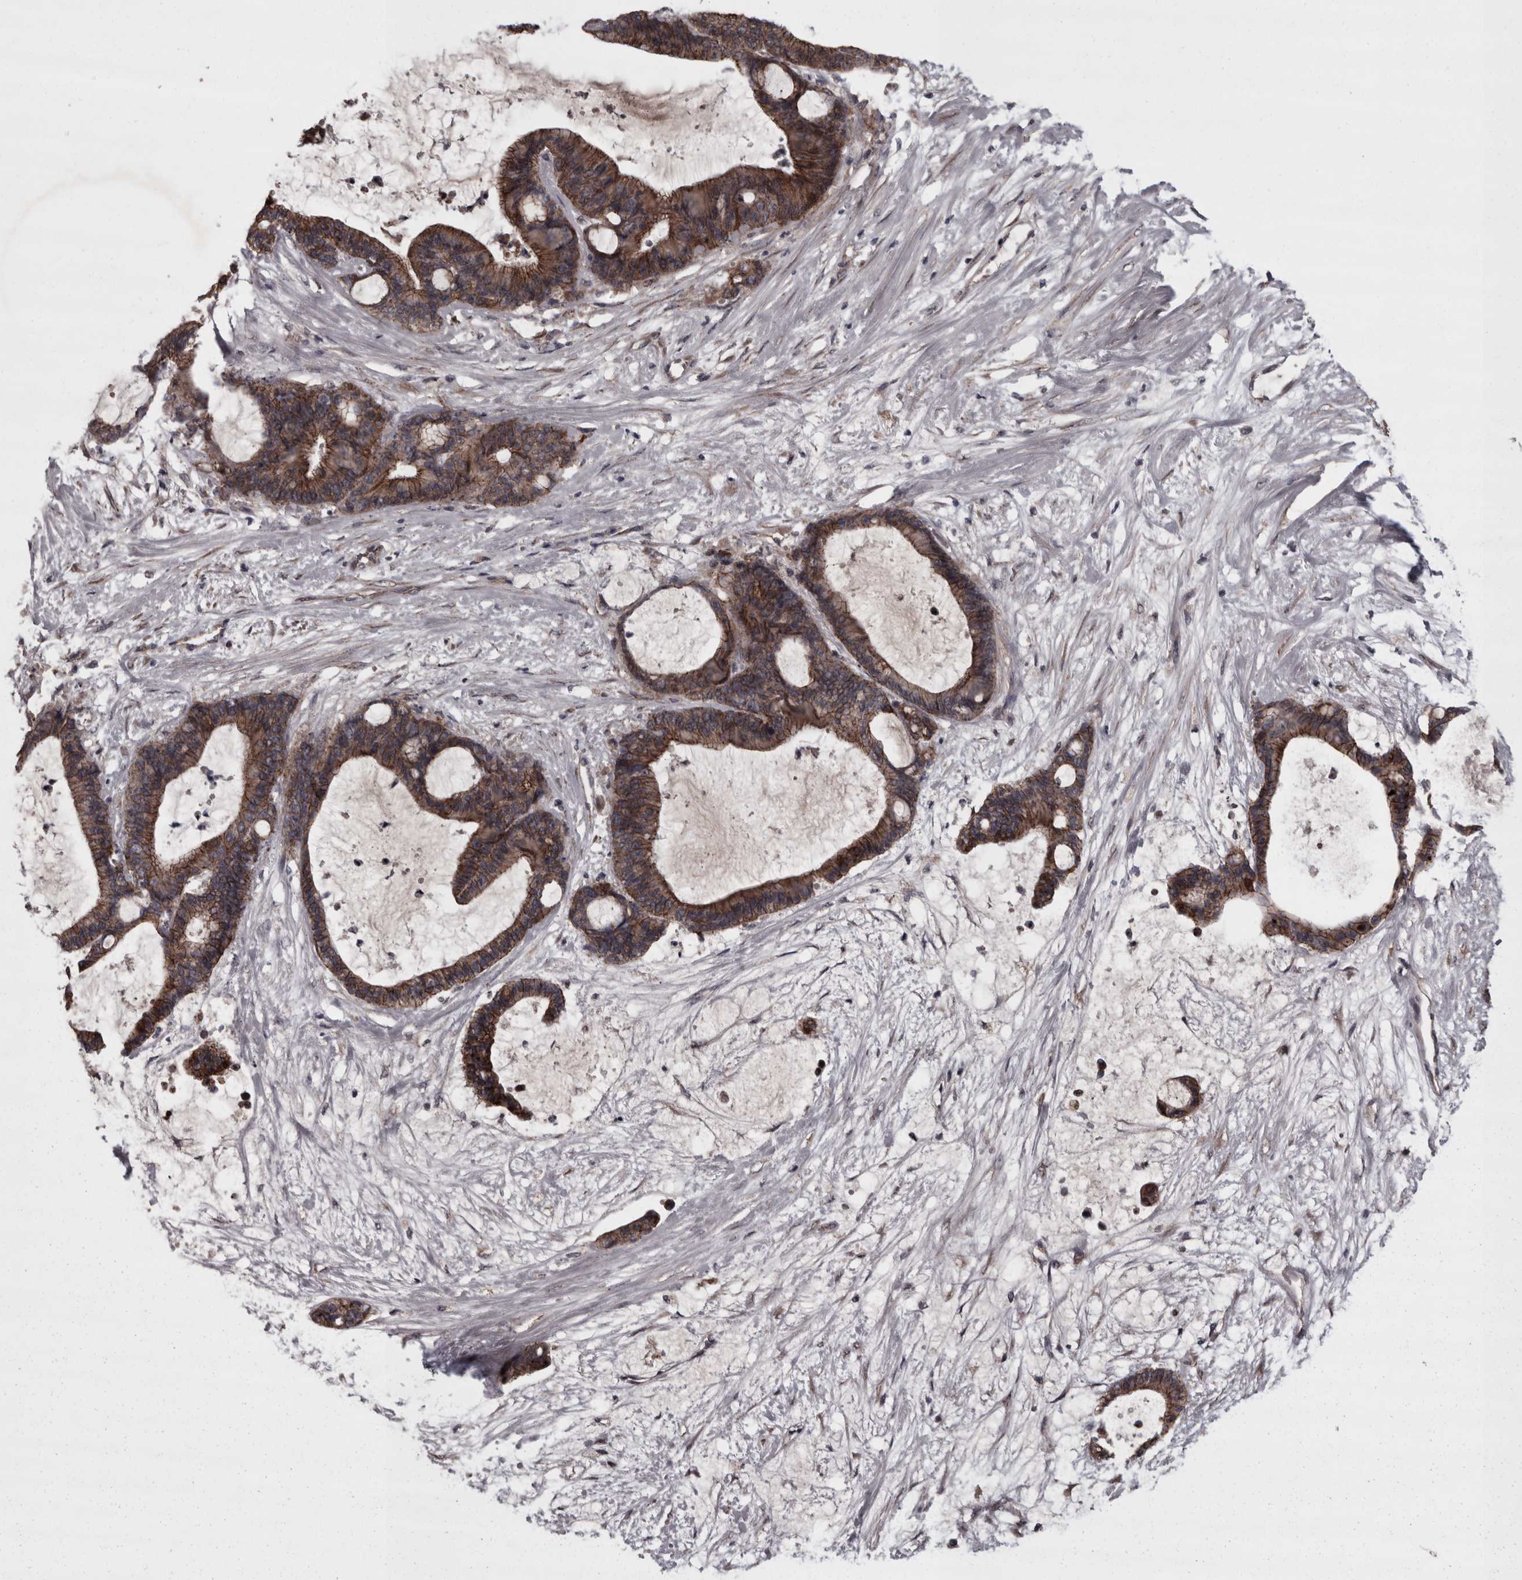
{"staining": {"intensity": "moderate", "quantity": ">75%", "location": "cytoplasmic/membranous"}, "tissue": "liver cancer", "cell_type": "Tumor cells", "image_type": "cancer", "snomed": [{"axis": "morphology", "description": "Cholangiocarcinoma"}, {"axis": "topography", "description": "Liver"}], "caption": "Liver cancer stained with DAB immunohistochemistry (IHC) displays medium levels of moderate cytoplasmic/membranous expression in approximately >75% of tumor cells.", "gene": "PCDH17", "patient": {"sex": "female", "age": 73}}